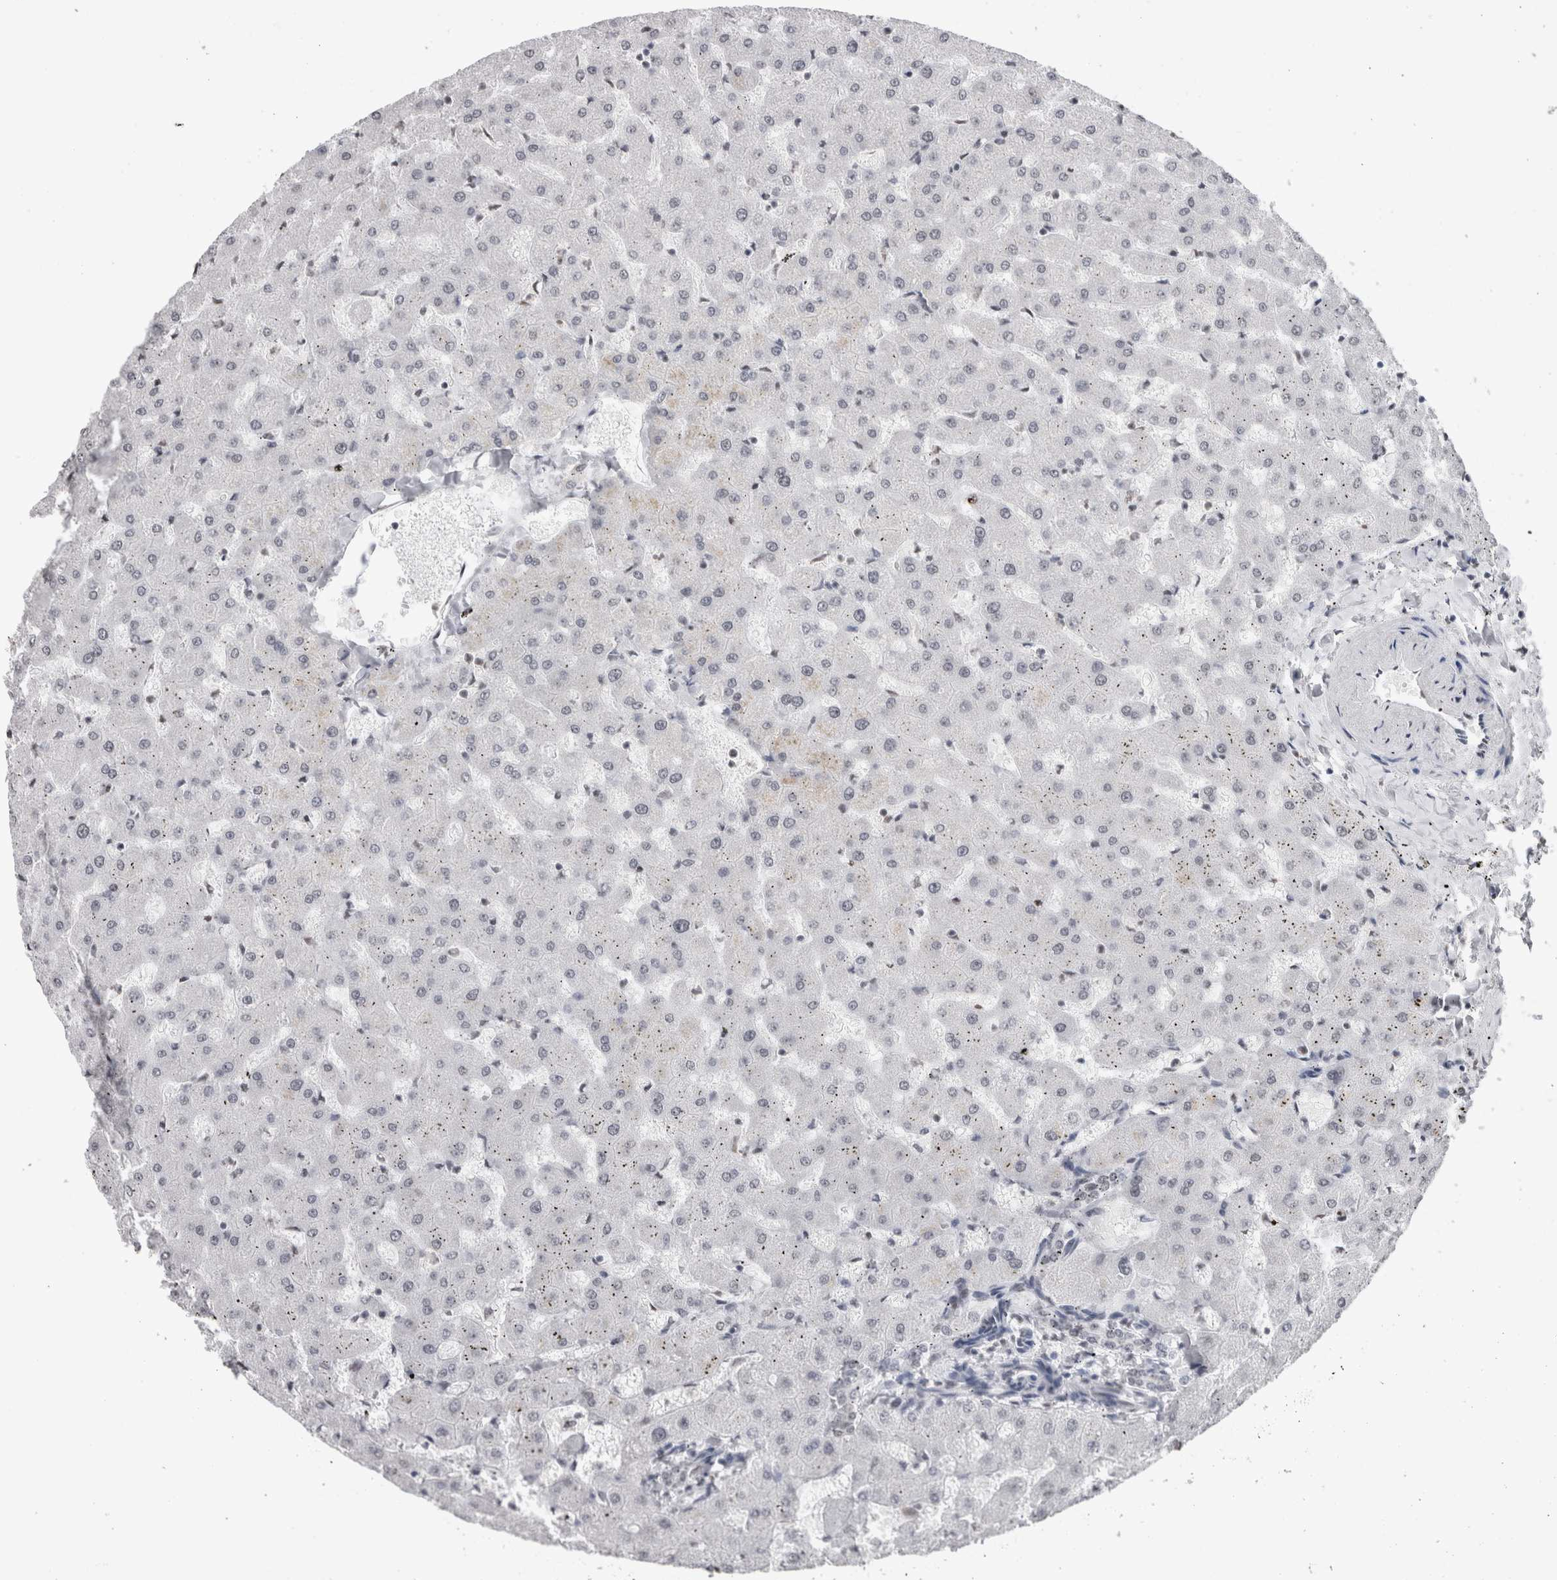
{"staining": {"intensity": "negative", "quantity": "none", "location": "none"}, "tissue": "liver", "cell_type": "Cholangiocytes", "image_type": "normal", "snomed": [{"axis": "morphology", "description": "Normal tissue, NOS"}, {"axis": "topography", "description": "Liver"}], "caption": "The immunohistochemistry (IHC) image has no significant expression in cholangiocytes of liver.", "gene": "SMC1A", "patient": {"sex": "female", "age": 63}}